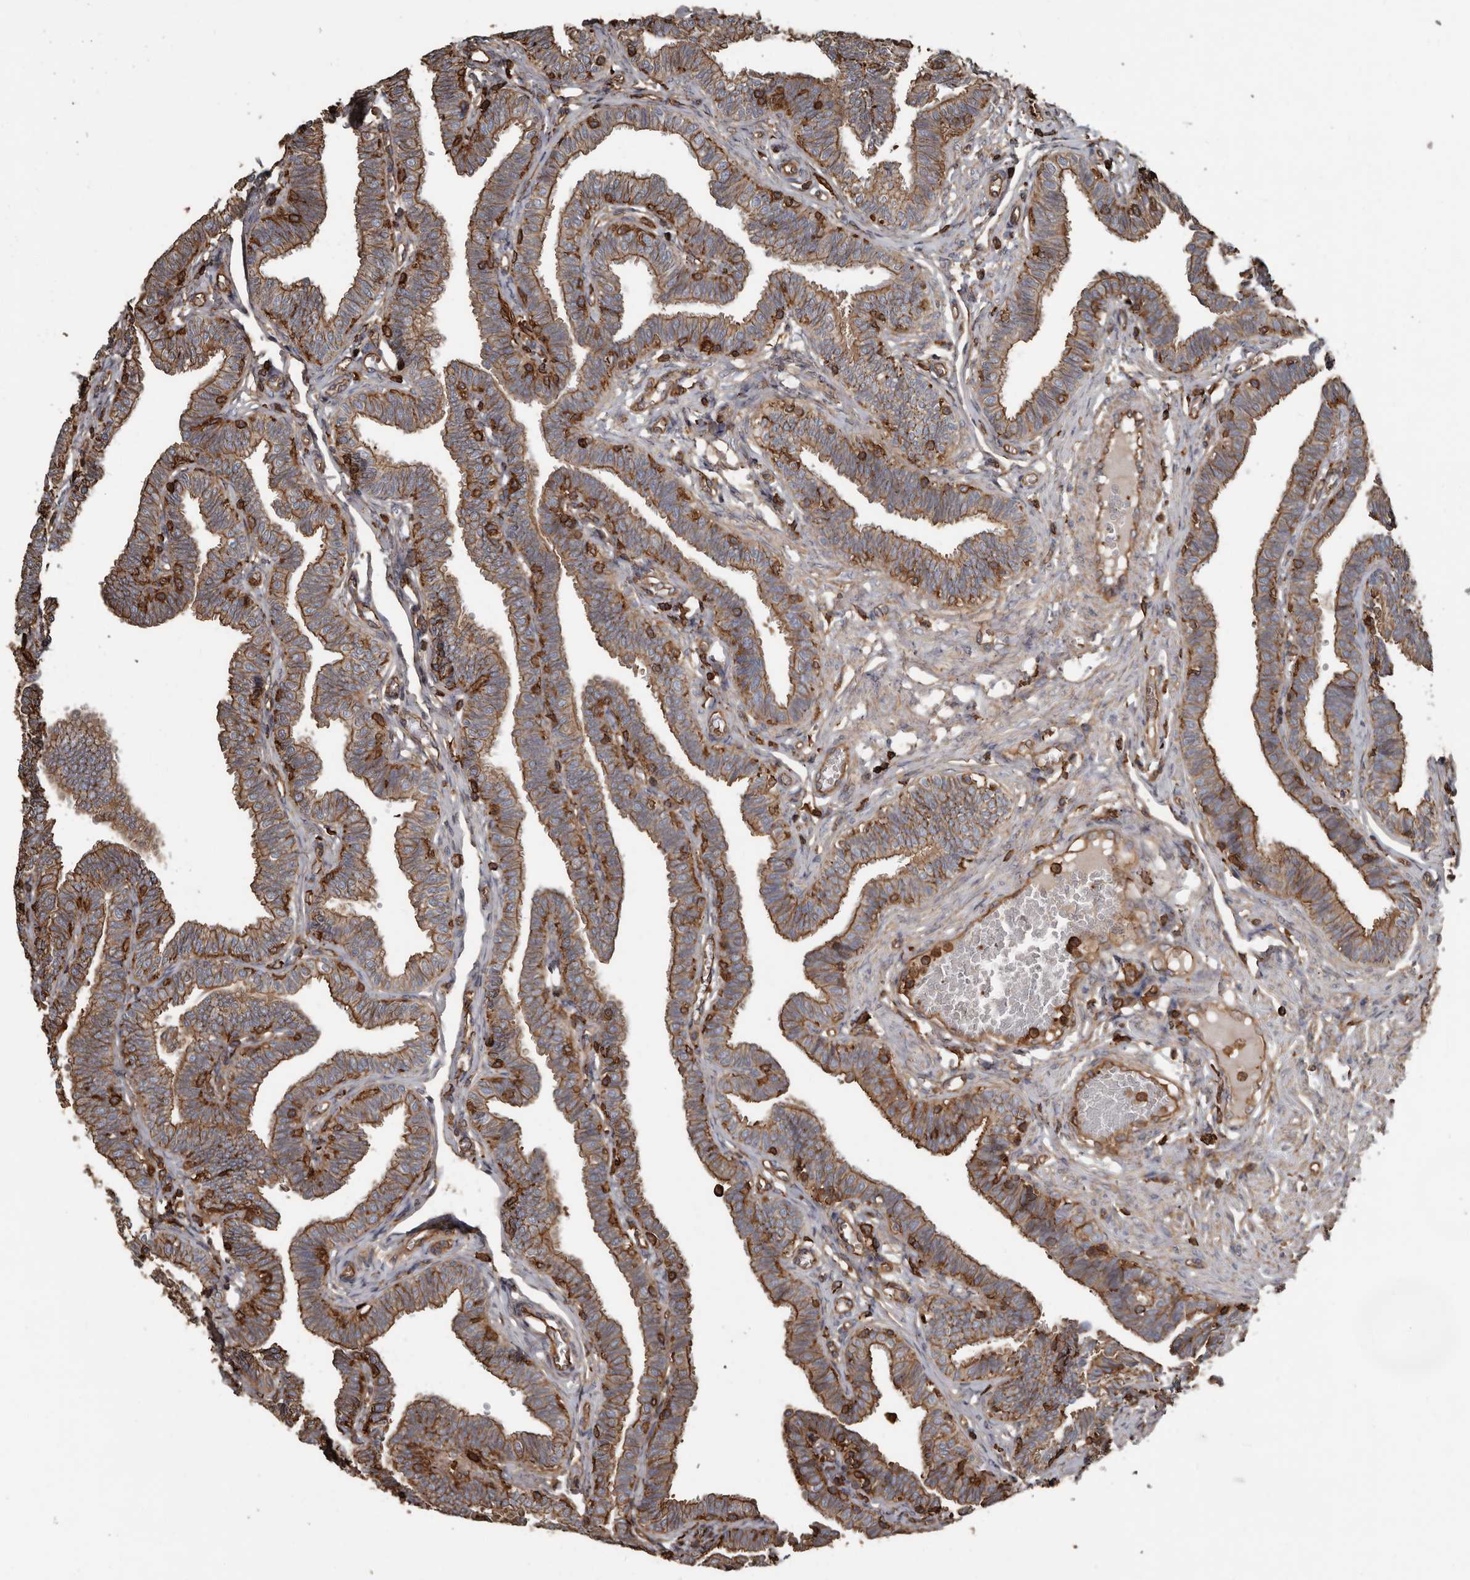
{"staining": {"intensity": "strong", "quantity": "25%-75%", "location": "cytoplasmic/membranous"}, "tissue": "fallopian tube", "cell_type": "Glandular cells", "image_type": "normal", "snomed": [{"axis": "morphology", "description": "Normal tissue, NOS"}, {"axis": "topography", "description": "Fallopian tube"}, {"axis": "topography", "description": "Ovary"}], "caption": "IHC staining of unremarkable fallopian tube, which reveals high levels of strong cytoplasmic/membranous expression in approximately 25%-75% of glandular cells indicating strong cytoplasmic/membranous protein staining. The staining was performed using DAB (3,3'-diaminobenzidine) (brown) for protein detection and nuclei were counterstained in hematoxylin (blue).", "gene": "DENND6B", "patient": {"sex": "female", "age": 23}}